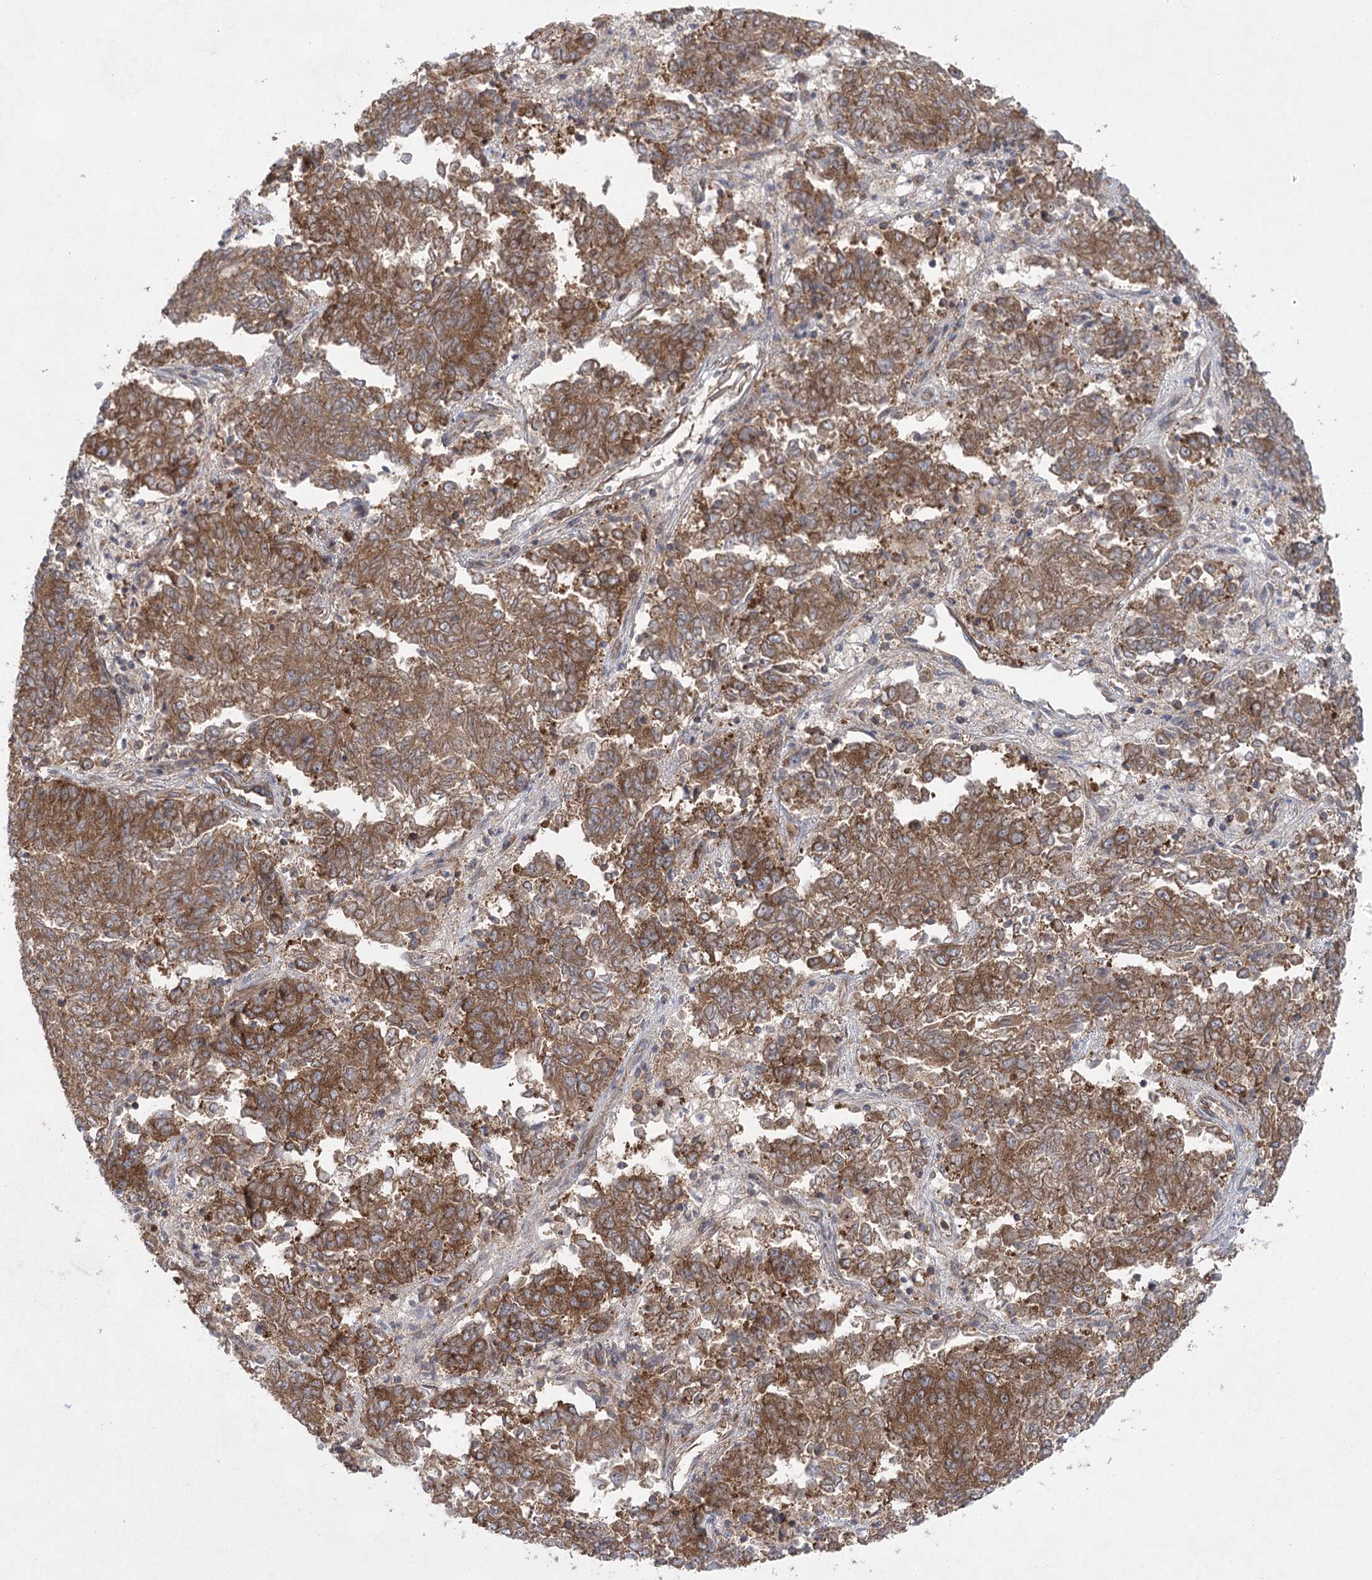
{"staining": {"intensity": "moderate", "quantity": ">75%", "location": "cytoplasmic/membranous"}, "tissue": "endometrial cancer", "cell_type": "Tumor cells", "image_type": "cancer", "snomed": [{"axis": "morphology", "description": "Adenocarcinoma, NOS"}, {"axis": "topography", "description": "Endometrium"}], "caption": "This histopathology image displays immunohistochemistry staining of endometrial cancer (adenocarcinoma), with medium moderate cytoplasmic/membranous staining in about >75% of tumor cells.", "gene": "EIF3A", "patient": {"sex": "female", "age": 80}}